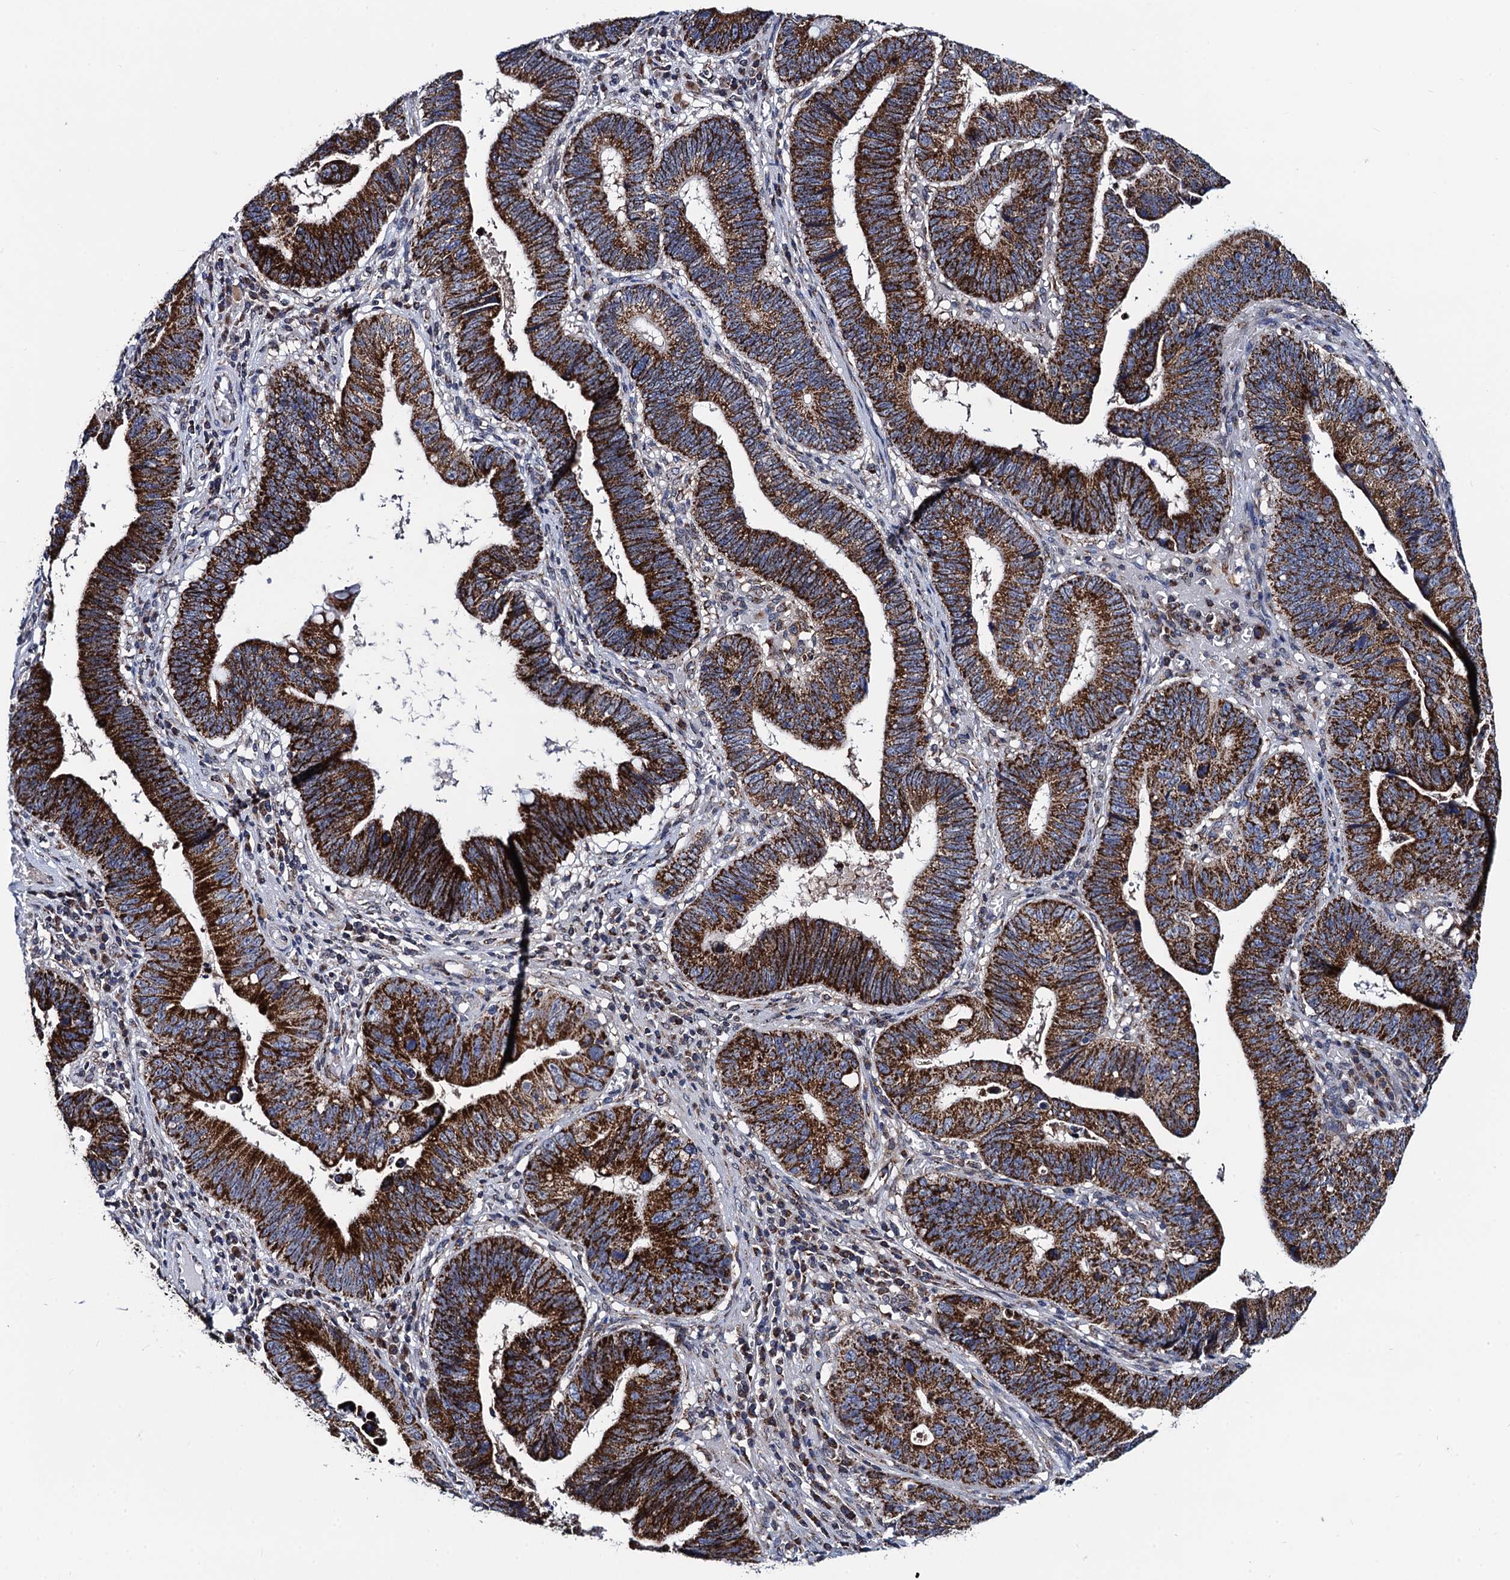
{"staining": {"intensity": "strong", "quantity": ">75%", "location": "cytoplasmic/membranous"}, "tissue": "stomach cancer", "cell_type": "Tumor cells", "image_type": "cancer", "snomed": [{"axis": "morphology", "description": "Adenocarcinoma, NOS"}, {"axis": "topography", "description": "Stomach"}], "caption": "Strong cytoplasmic/membranous protein positivity is appreciated in about >75% of tumor cells in adenocarcinoma (stomach). Nuclei are stained in blue.", "gene": "PTCD3", "patient": {"sex": "male", "age": 59}}